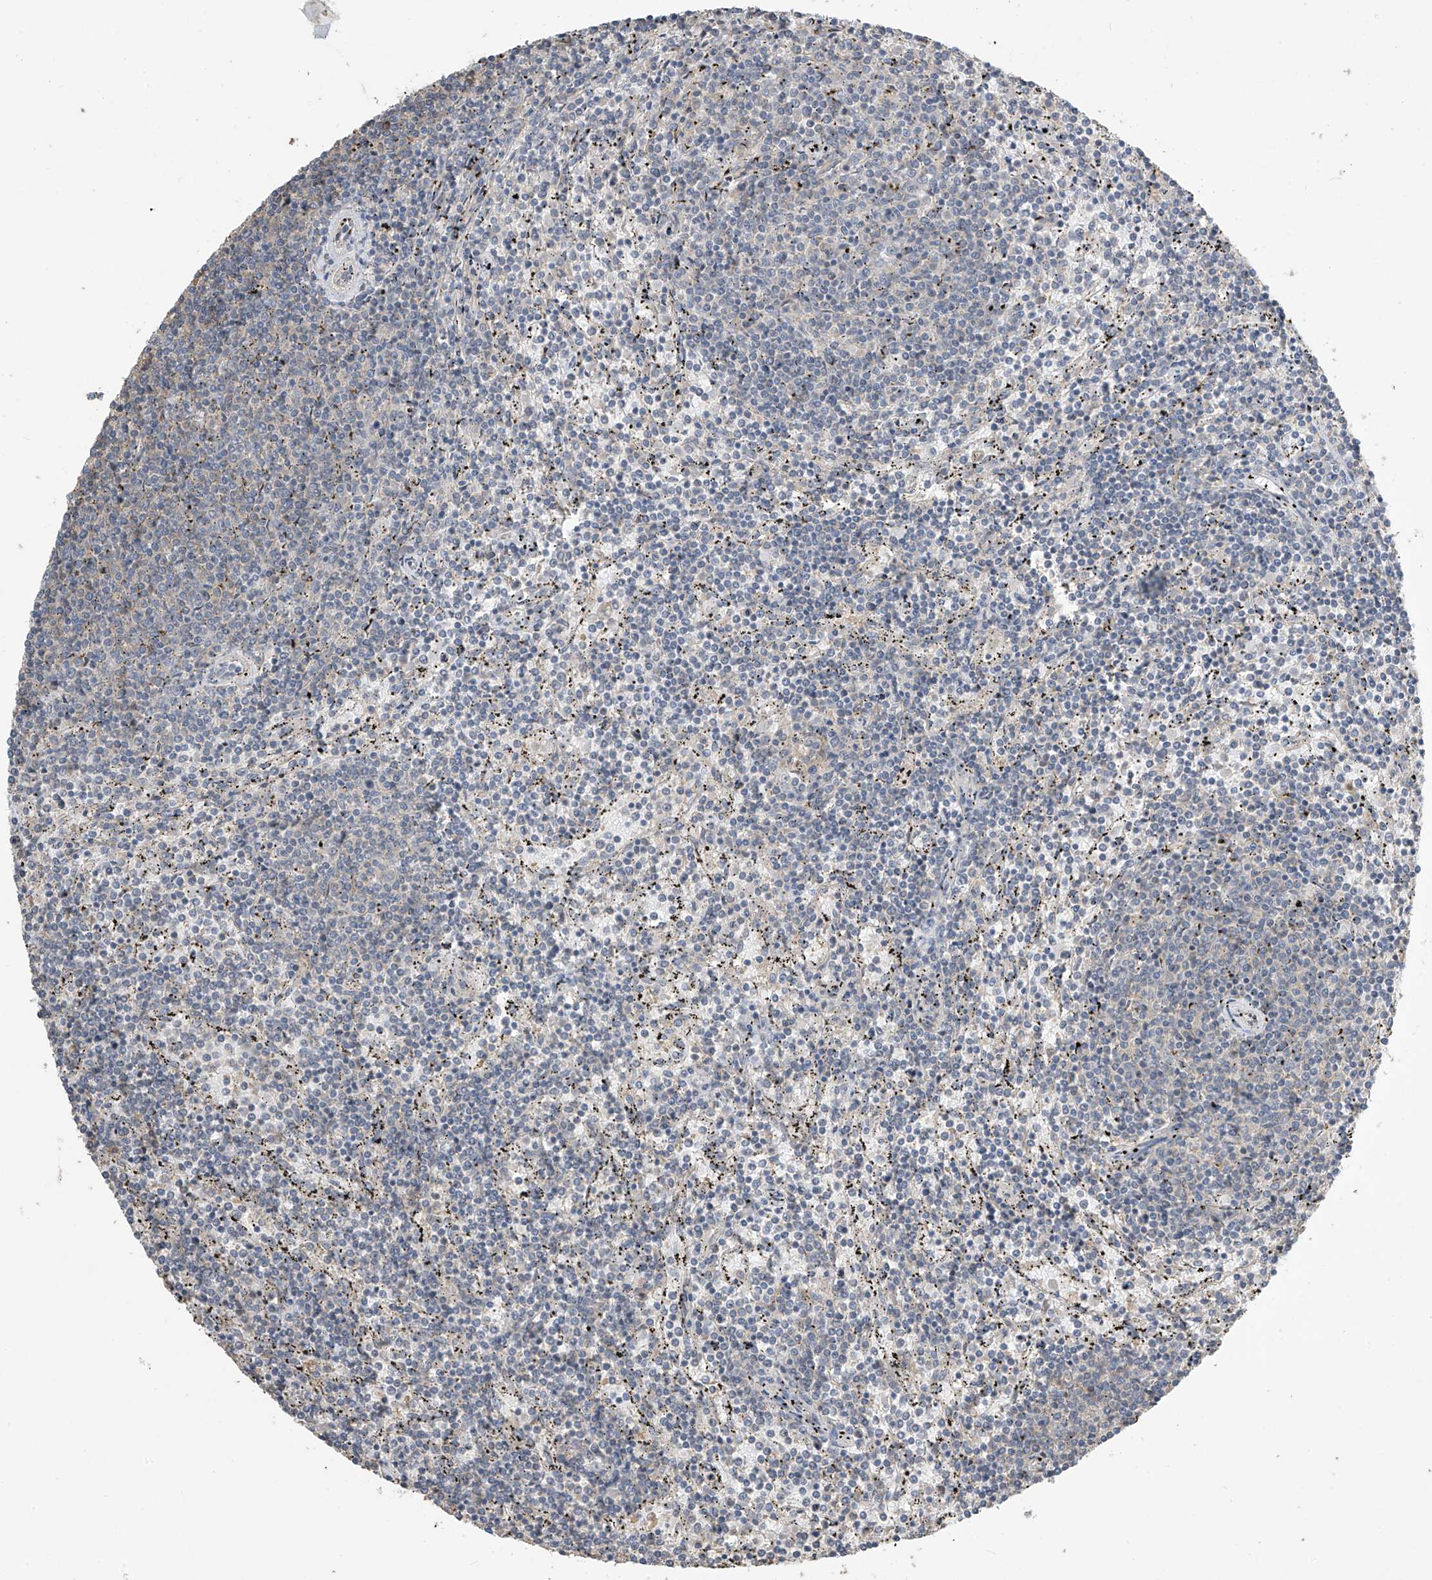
{"staining": {"intensity": "negative", "quantity": "none", "location": "none"}, "tissue": "lymphoma", "cell_type": "Tumor cells", "image_type": "cancer", "snomed": [{"axis": "morphology", "description": "Malignant lymphoma, non-Hodgkin's type, Low grade"}, {"axis": "topography", "description": "Spleen"}], "caption": "The immunohistochemistry (IHC) photomicrograph has no significant staining in tumor cells of low-grade malignant lymphoma, non-Hodgkin's type tissue.", "gene": "SLFN14", "patient": {"sex": "female", "age": 50}}